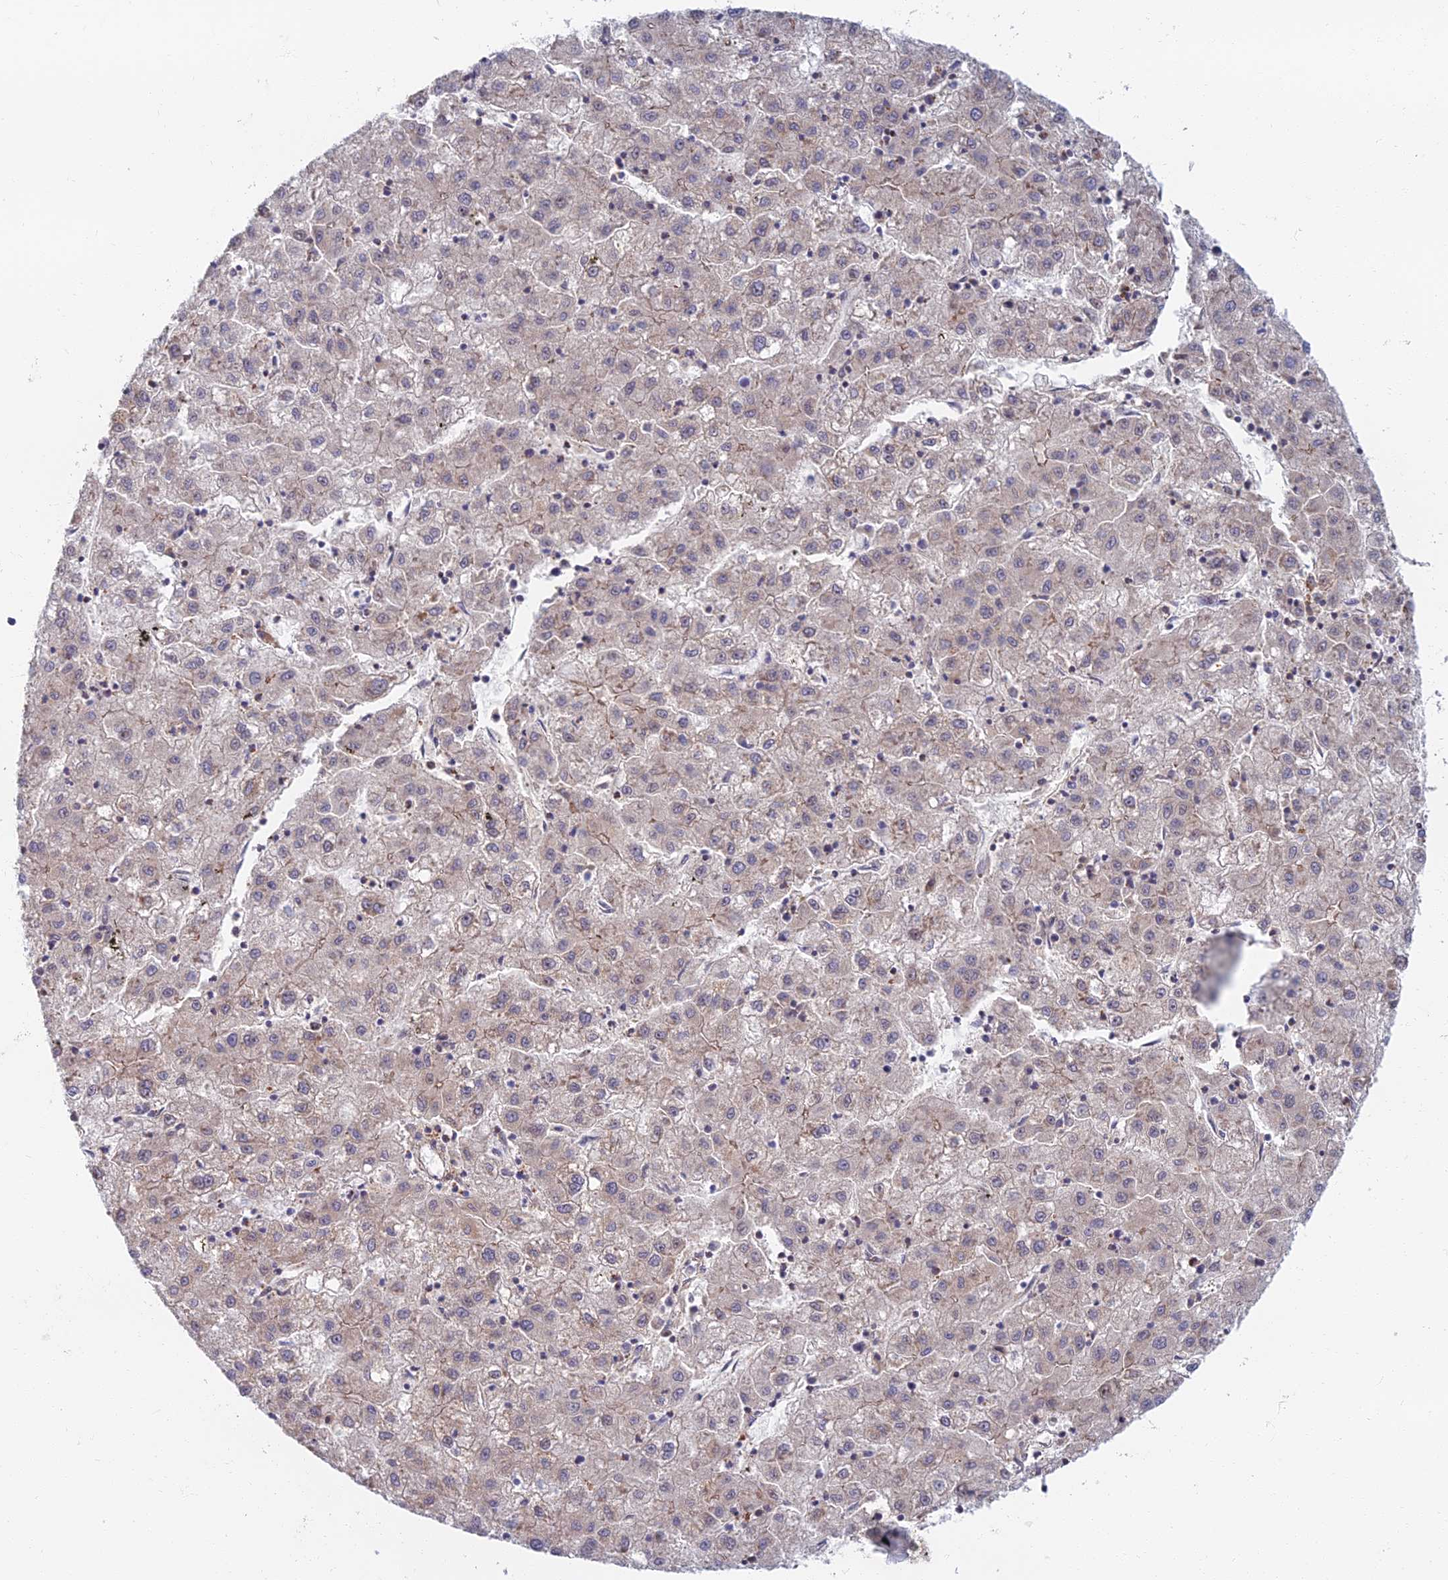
{"staining": {"intensity": "weak", "quantity": "25%-75%", "location": "cytoplasmic/membranous"}, "tissue": "liver cancer", "cell_type": "Tumor cells", "image_type": "cancer", "snomed": [{"axis": "morphology", "description": "Carcinoma, Hepatocellular, NOS"}, {"axis": "topography", "description": "Liver"}], "caption": "Liver hepatocellular carcinoma was stained to show a protein in brown. There is low levels of weak cytoplasmic/membranous positivity in about 25%-75% of tumor cells.", "gene": "C15orf40", "patient": {"sex": "male", "age": 72}}